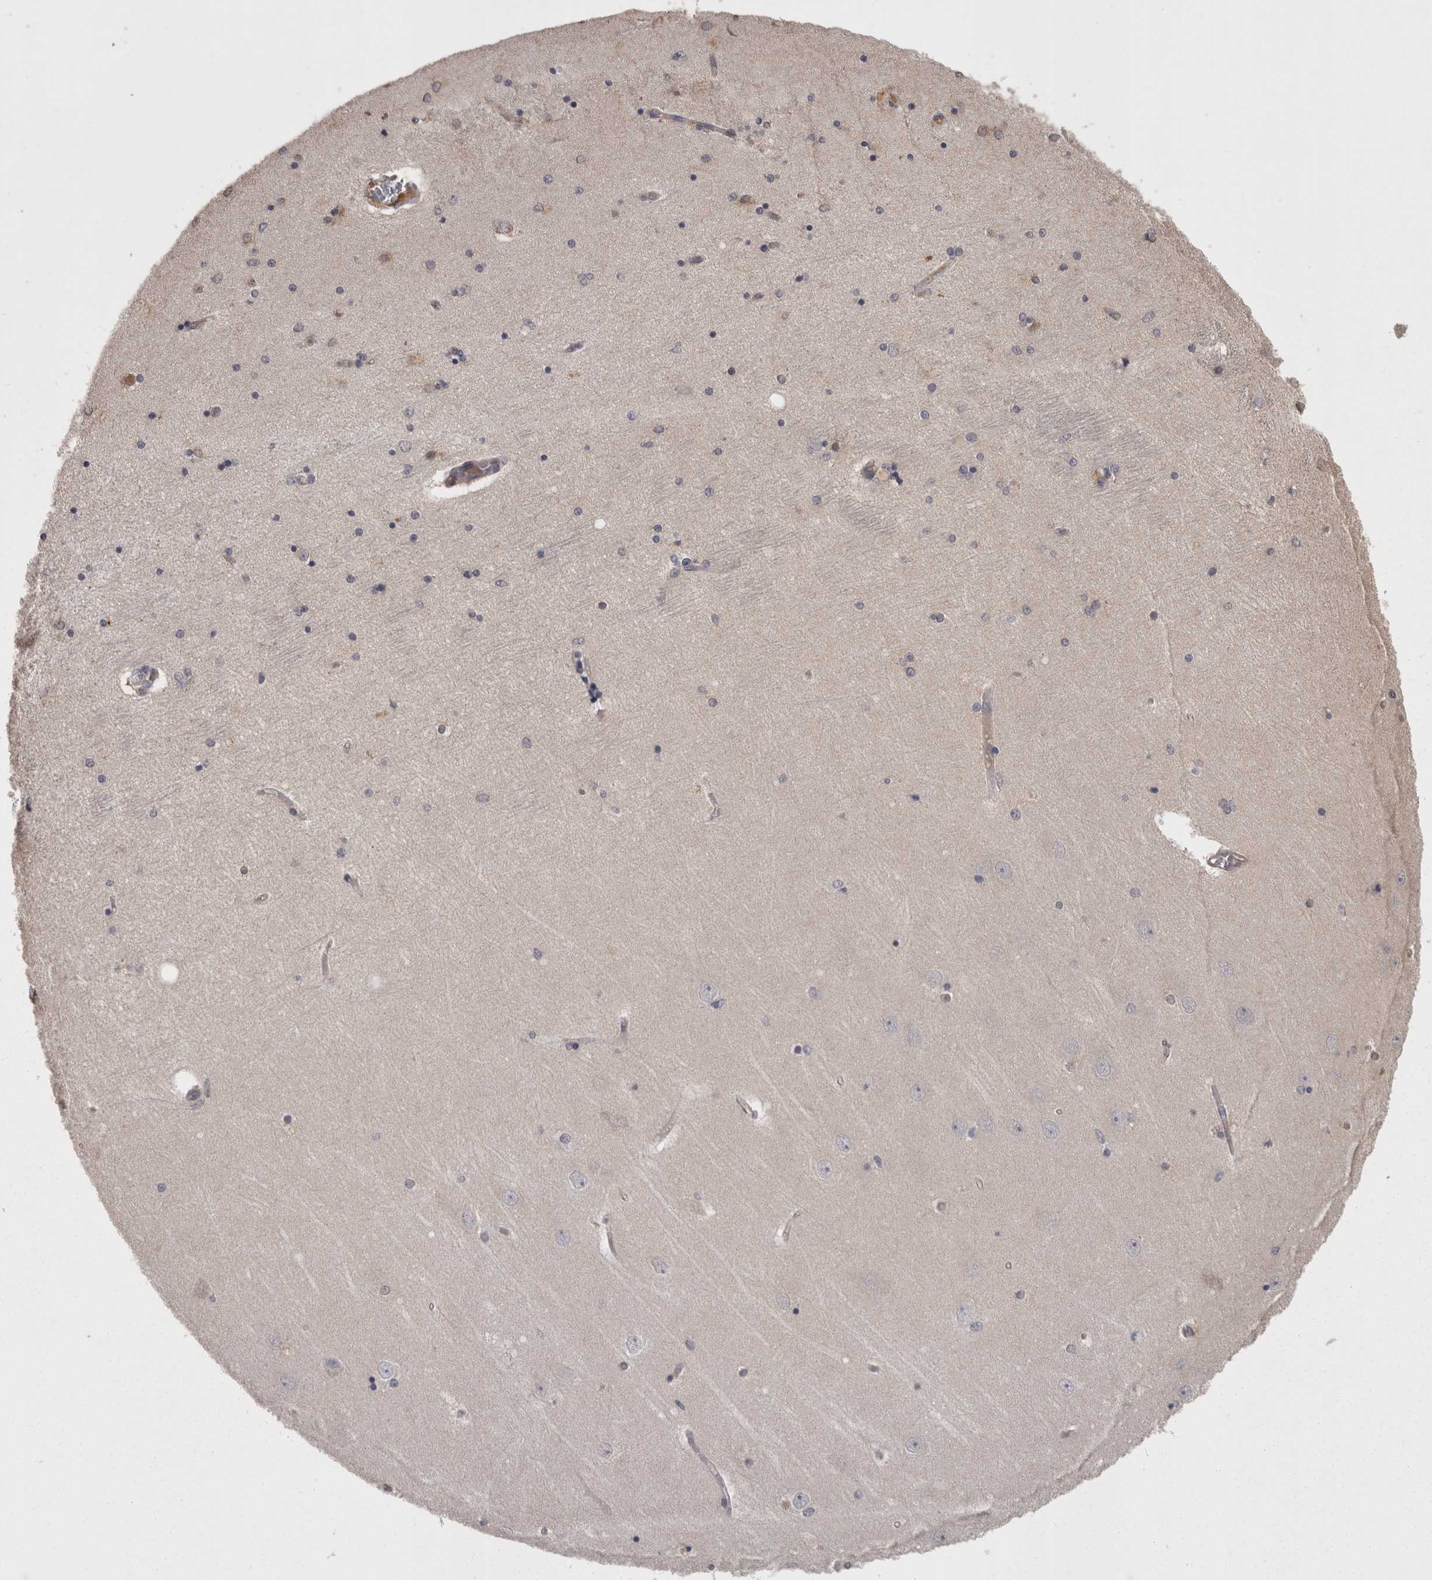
{"staining": {"intensity": "negative", "quantity": "none", "location": "none"}, "tissue": "hippocampus", "cell_type": "Glial cells", "image_type": "normal", "snomed": [{"axis": "morphology", "description": "Normal tissue, NOS"}, {"axis": "topography", "description": "Hippocampus"}], "caption": "Human hippocampus stained for a protein using IHC displays no expression in glial cells.", "gene": "PON3", "patient": {"sex": "female", "age": 54}}